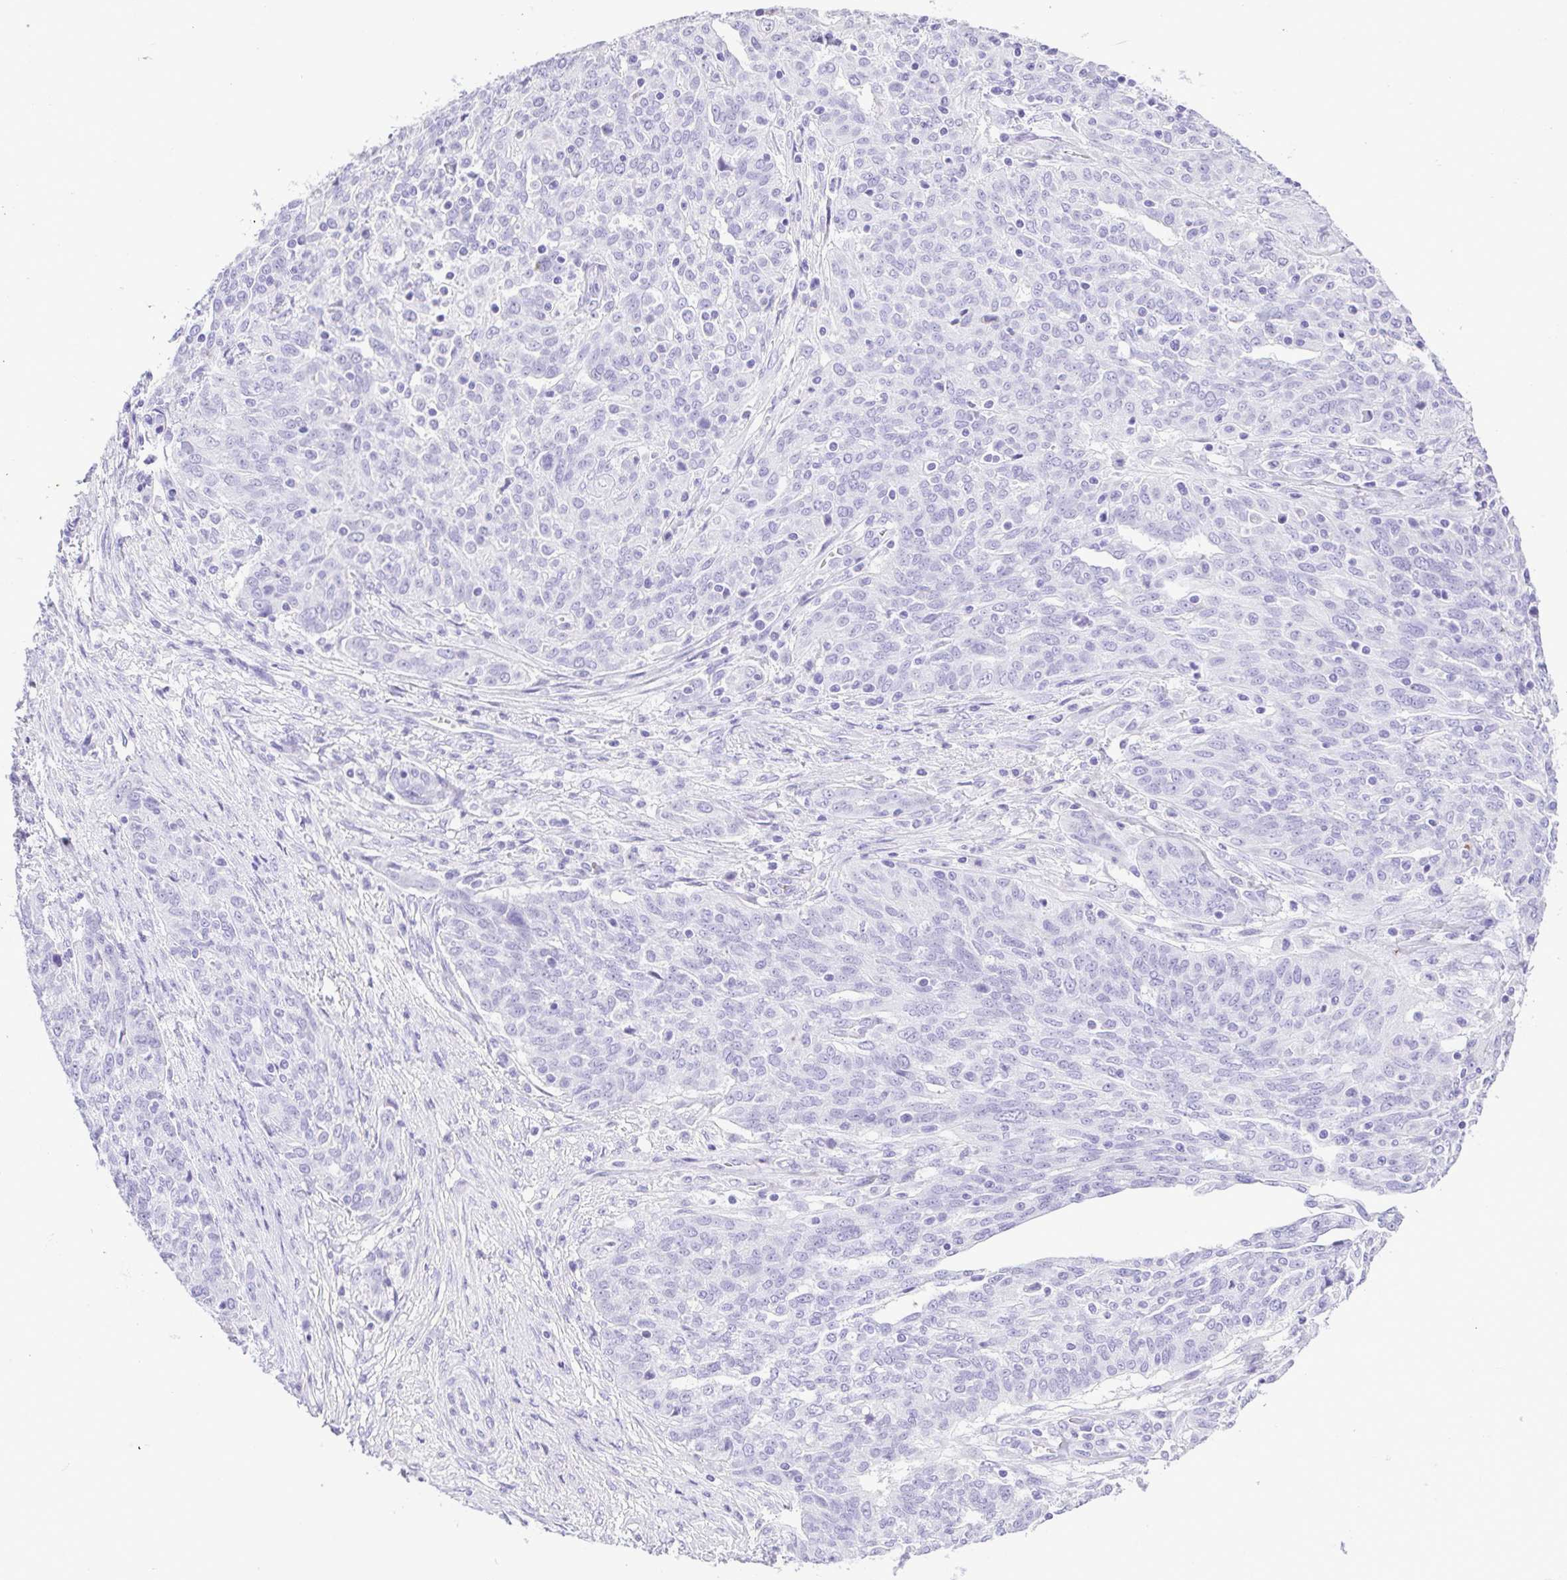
{"staining": {"intensity": "negative", "quantity": "none", "location": "none"}, "tissue": "ovarian cancer", "cell_type": "Tumor cells", "image_type": "cancer", "snomed": [{"axis": "morphology", "description": "Cystadenocarcinoma, serous, NOS"}, {"axis": "topography", "description": "Ovary"}], "caption": "Ovarian serous cystadenocarcinoma was stained to show a protein in brown. There is no significant staining in tumor cells. (DAB immunohistochemistry (IHC) with hematoxylin counter stain).", "gene": "CDSN", "patient": {"sex": "female", "age": 67}}